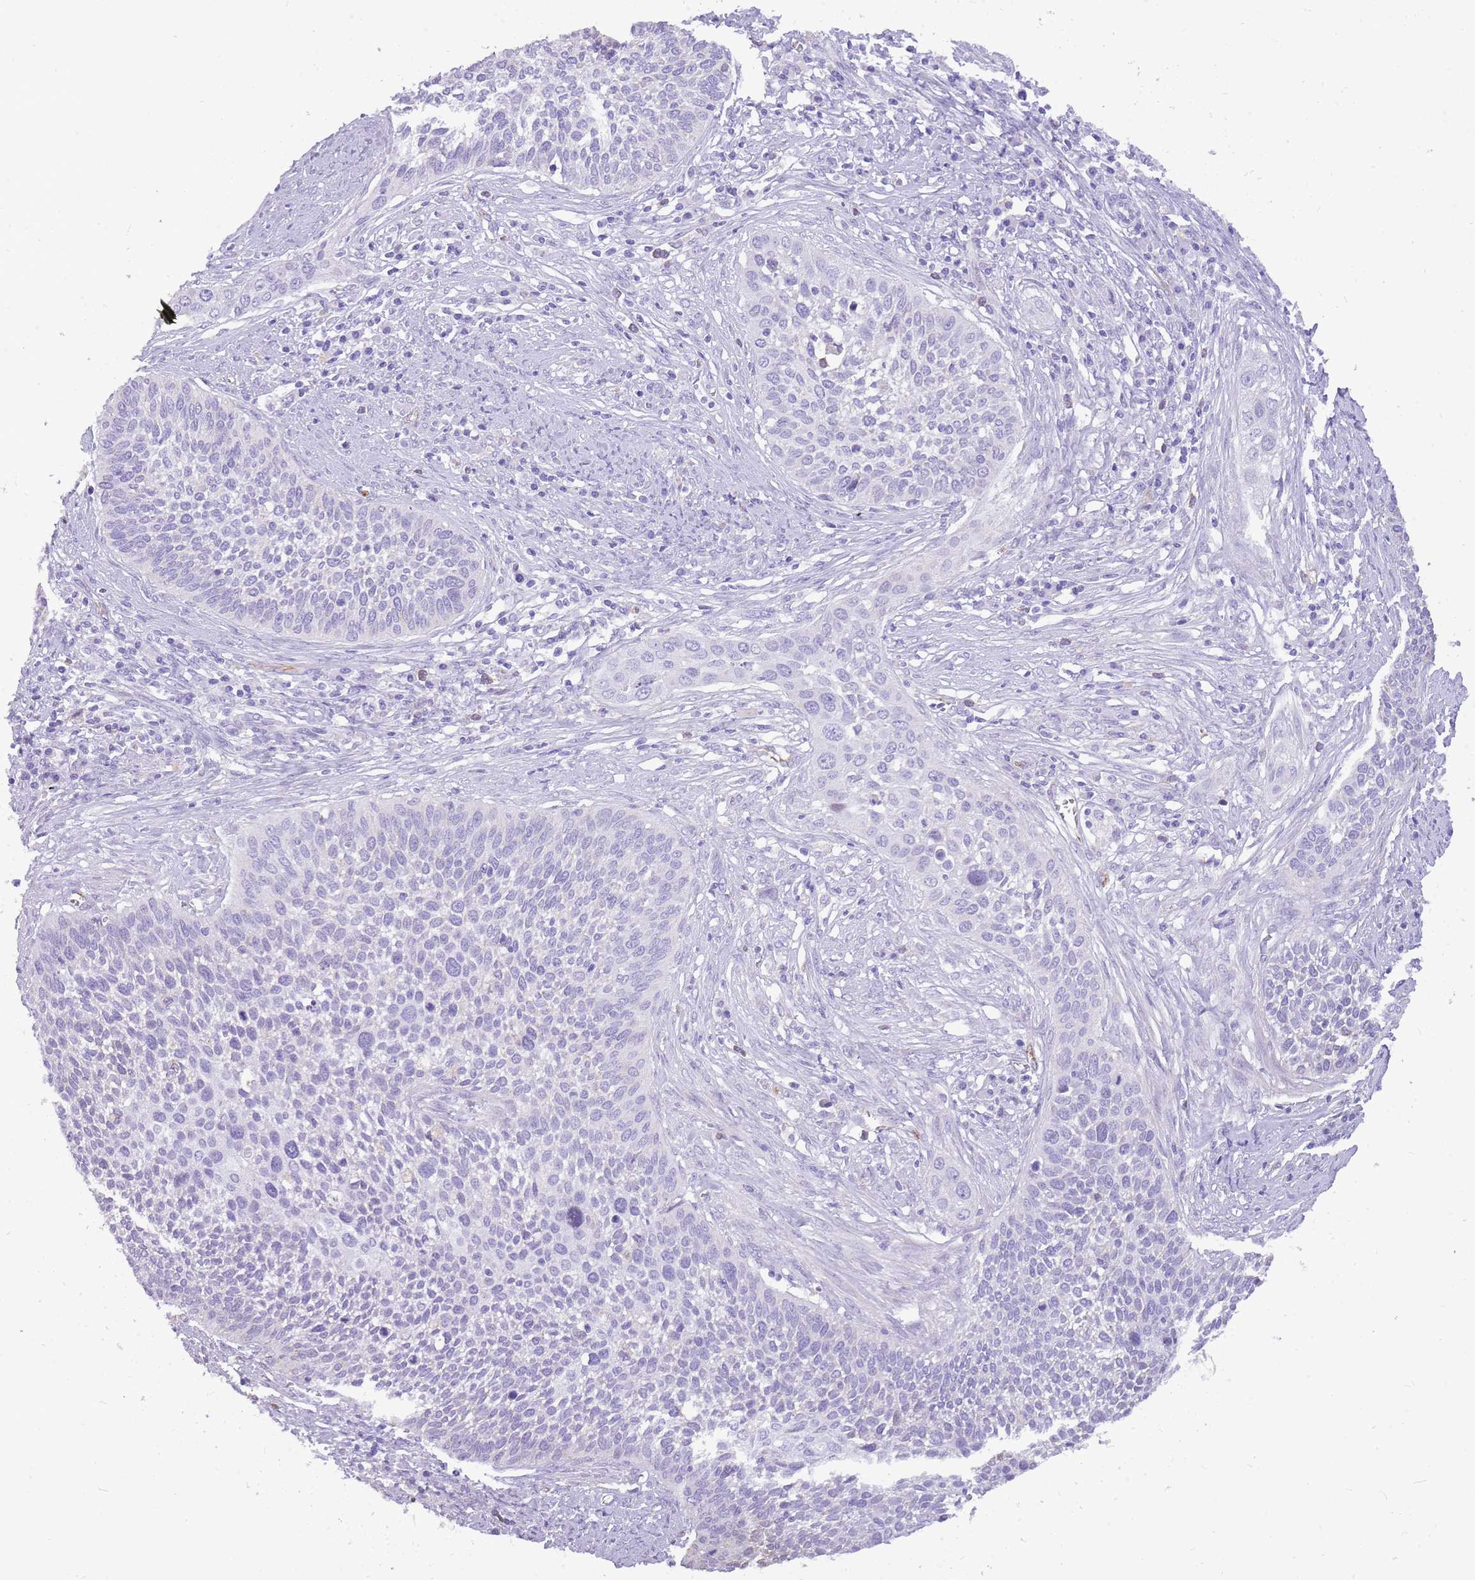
{"staining": {"intensity": "negative", "quantity": "none", "location": "none"}, "tissue": "cervical cancer", "cell_type": "Tumor cells", "image_type": "cancer", "snomed": [{"axis": "morphology", "description": "Squamous cell carcinoma, NOS"}, {"axis": "topography", "description": "Cervix"}], "caption": "Protein analysis of cervical cancer demonstrates no significant expression in tumor cells.", "gene": "PCNX1", "patient": {"sex": "female", "age": 34}}